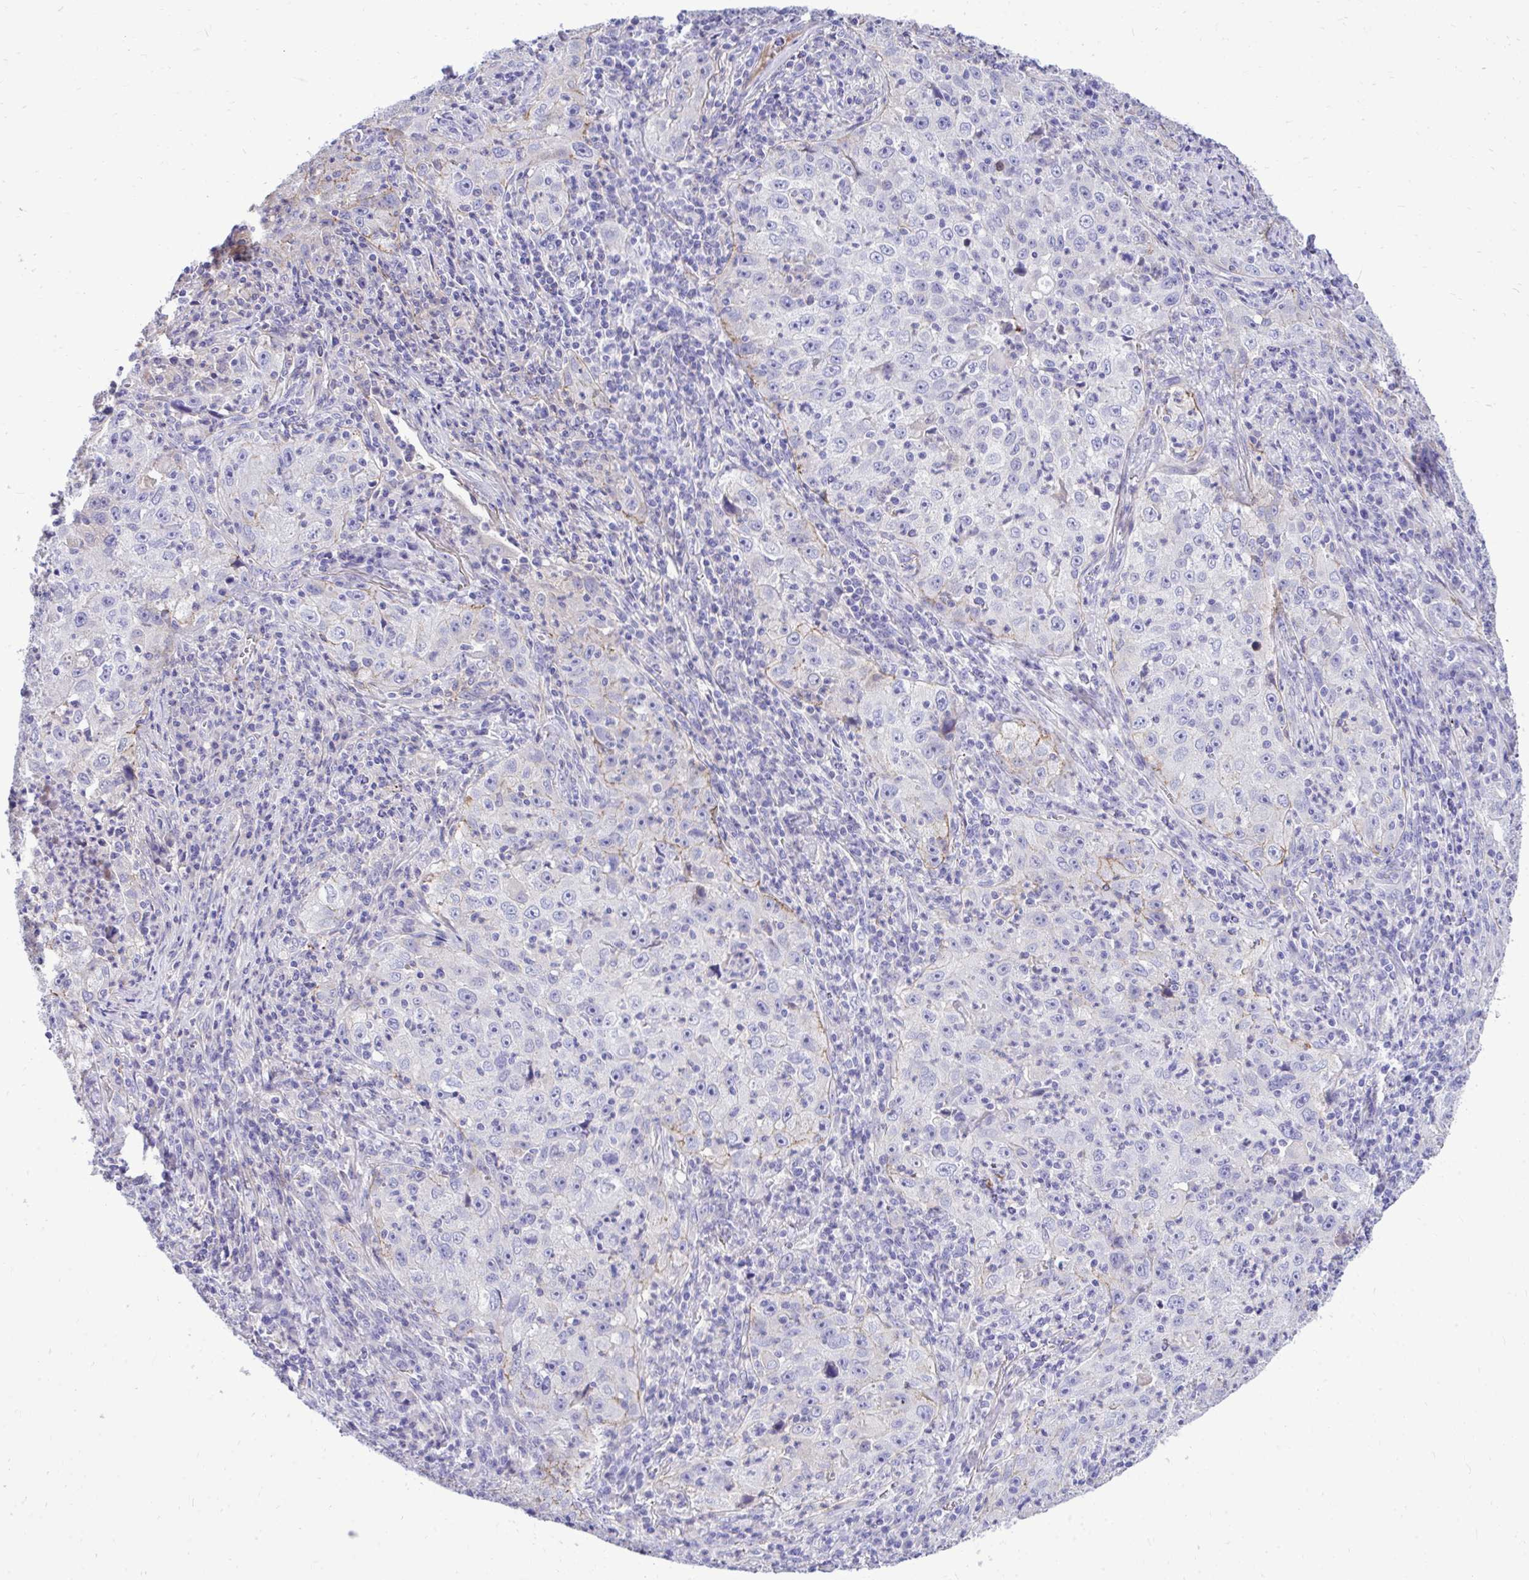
{"staining": {"intensity": "negative", "quantity": "none", "location": "none"}, "tissue": "lung cancer", "cell_type": "Tumor cells", "image_type": "cancer", "snomed": [{"axis": "morphology", "description": "Squamous cell carcinoma, NOS"}, {"axis": "topography", "description": "Lung"}], "caption": "Tumor cells show no significant staining in lung squamous cell carcinoma.", "gene": "HRG", "patient": {"sex": "male", "age": 71}}